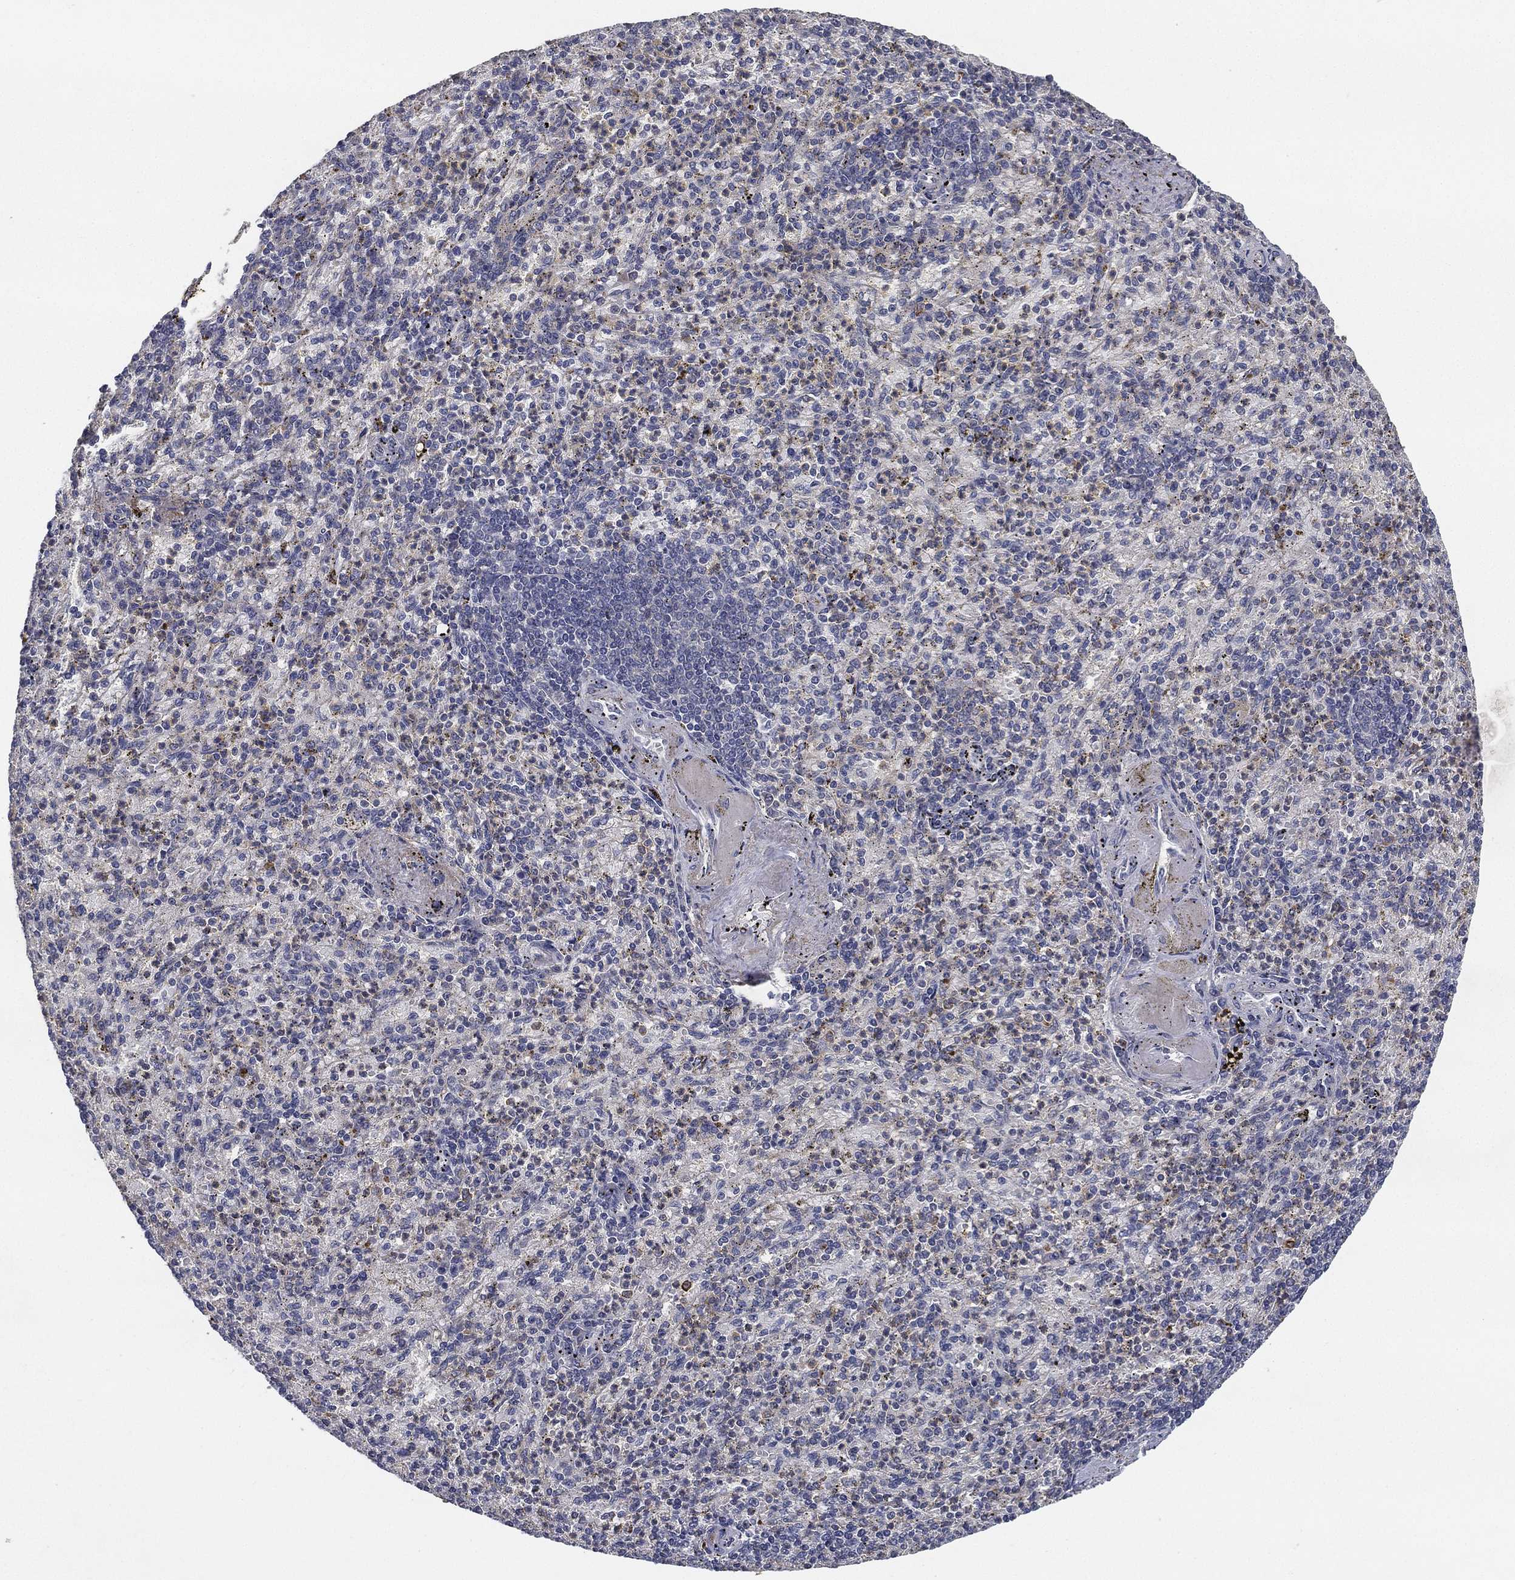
{"staining": {"intensity": "negative", "quantity": "none", "location": "none"}, "tissue": "spleen", "cell_type": "Cells in red pulp", "image_type": "normal", "snomed": [{"axis": "morphology", "description": "Normal tissue, NOS"}, {"axis": "topography", "description": "Spleen"}], "caption": "IHC micrograph of benign spleen stained for a protein (brown), which displays no staining in cells in red pulp.", "gene": "CFAP251", "patient": {"sex": "female", "age": 74}}